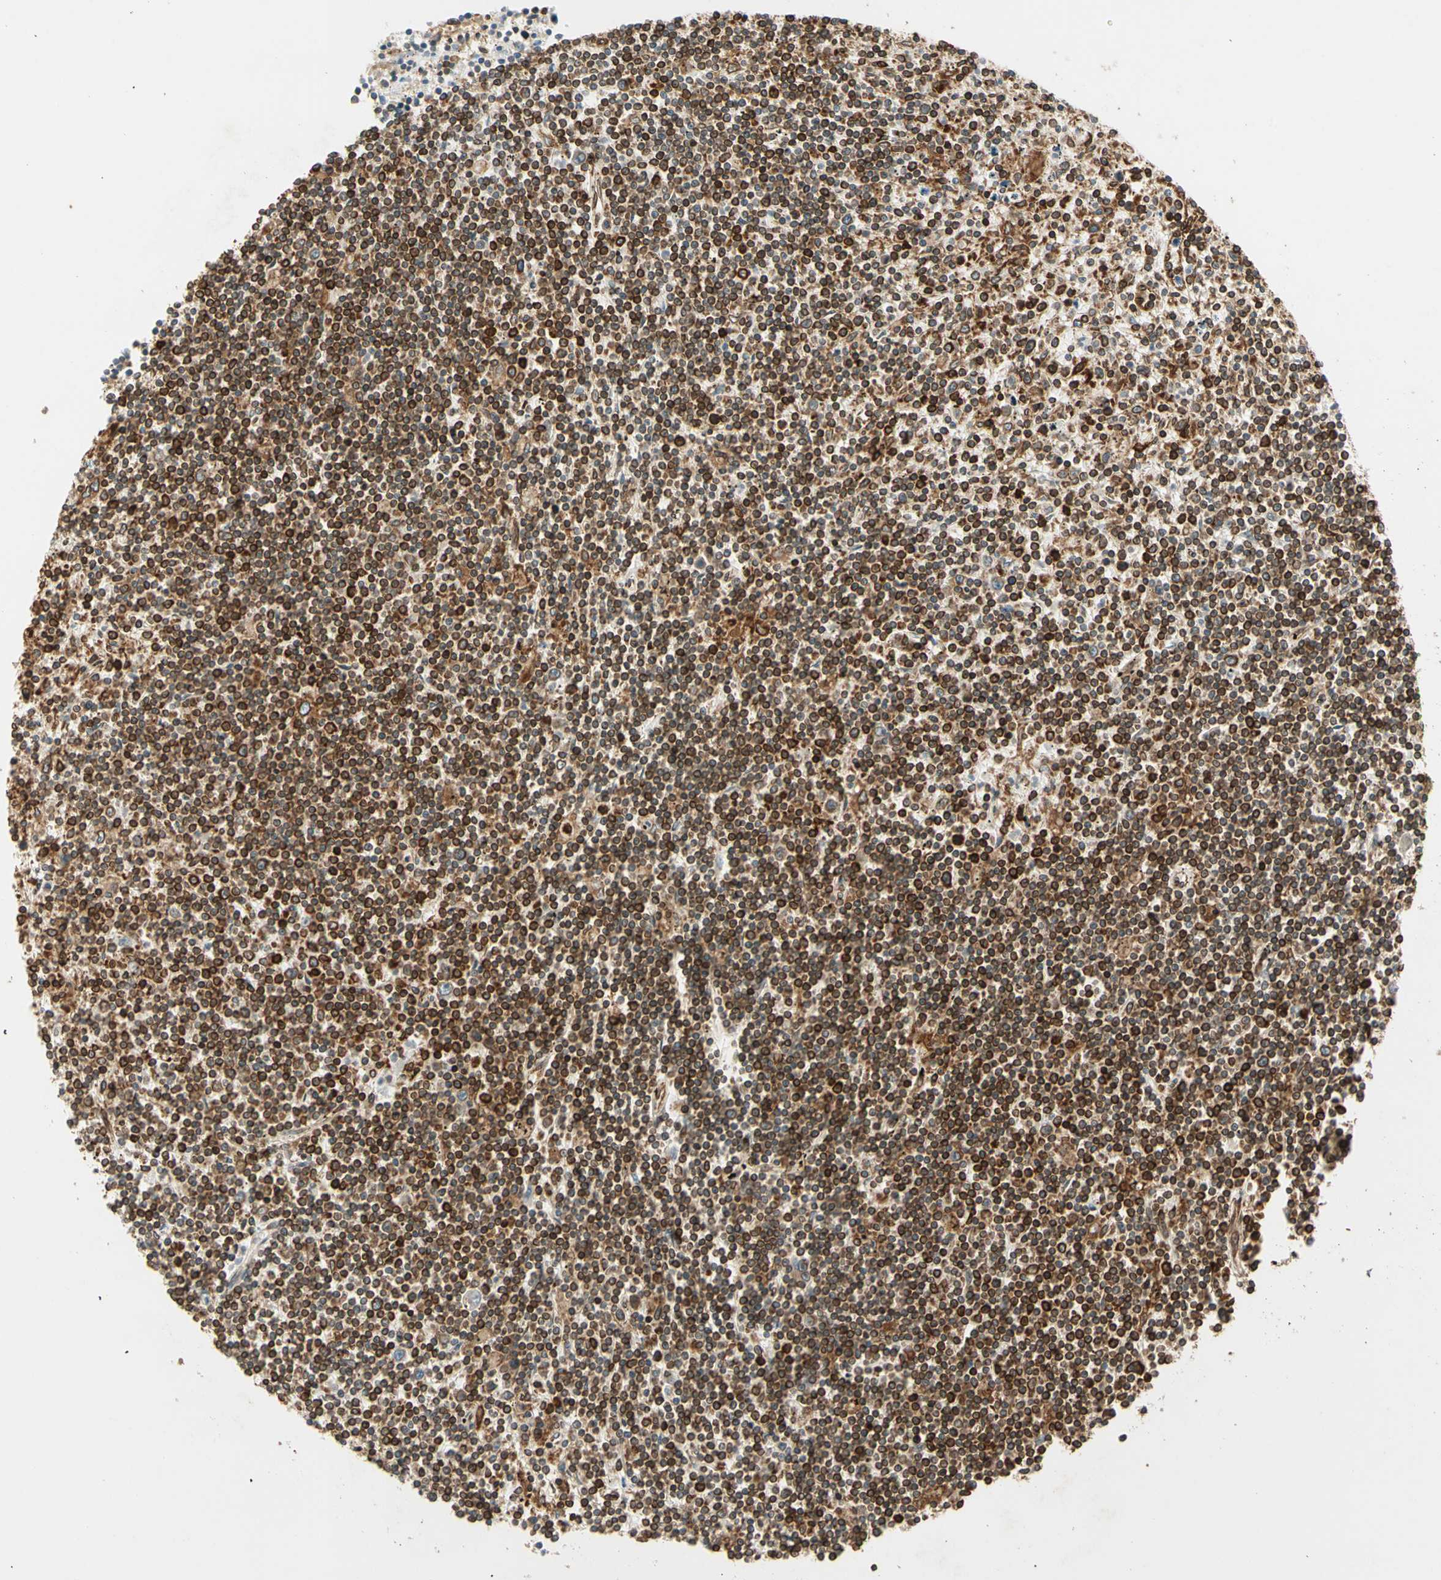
{"staining": {"intensity": "strong", "quantity": ">75%", "location": "cytoplasmic/membranous"}, "tissue": "lymphoma", "cell_type": "Tumor cells", "image_type": "cancer", "snomed": [{"axis": "morphology", "description": "Malignant lymphoma, non-Hodgkin's type, Low grade"}, {"axis": "topography", "description": "Spleen"}], "caption": "Strong cytoplasmic/membranous positivity for a protein is seen in about >75% of tumor cells of lymphoma using IHC.", "gene": "TAPBP", "patient": {"sex": "male", "age": 76}}